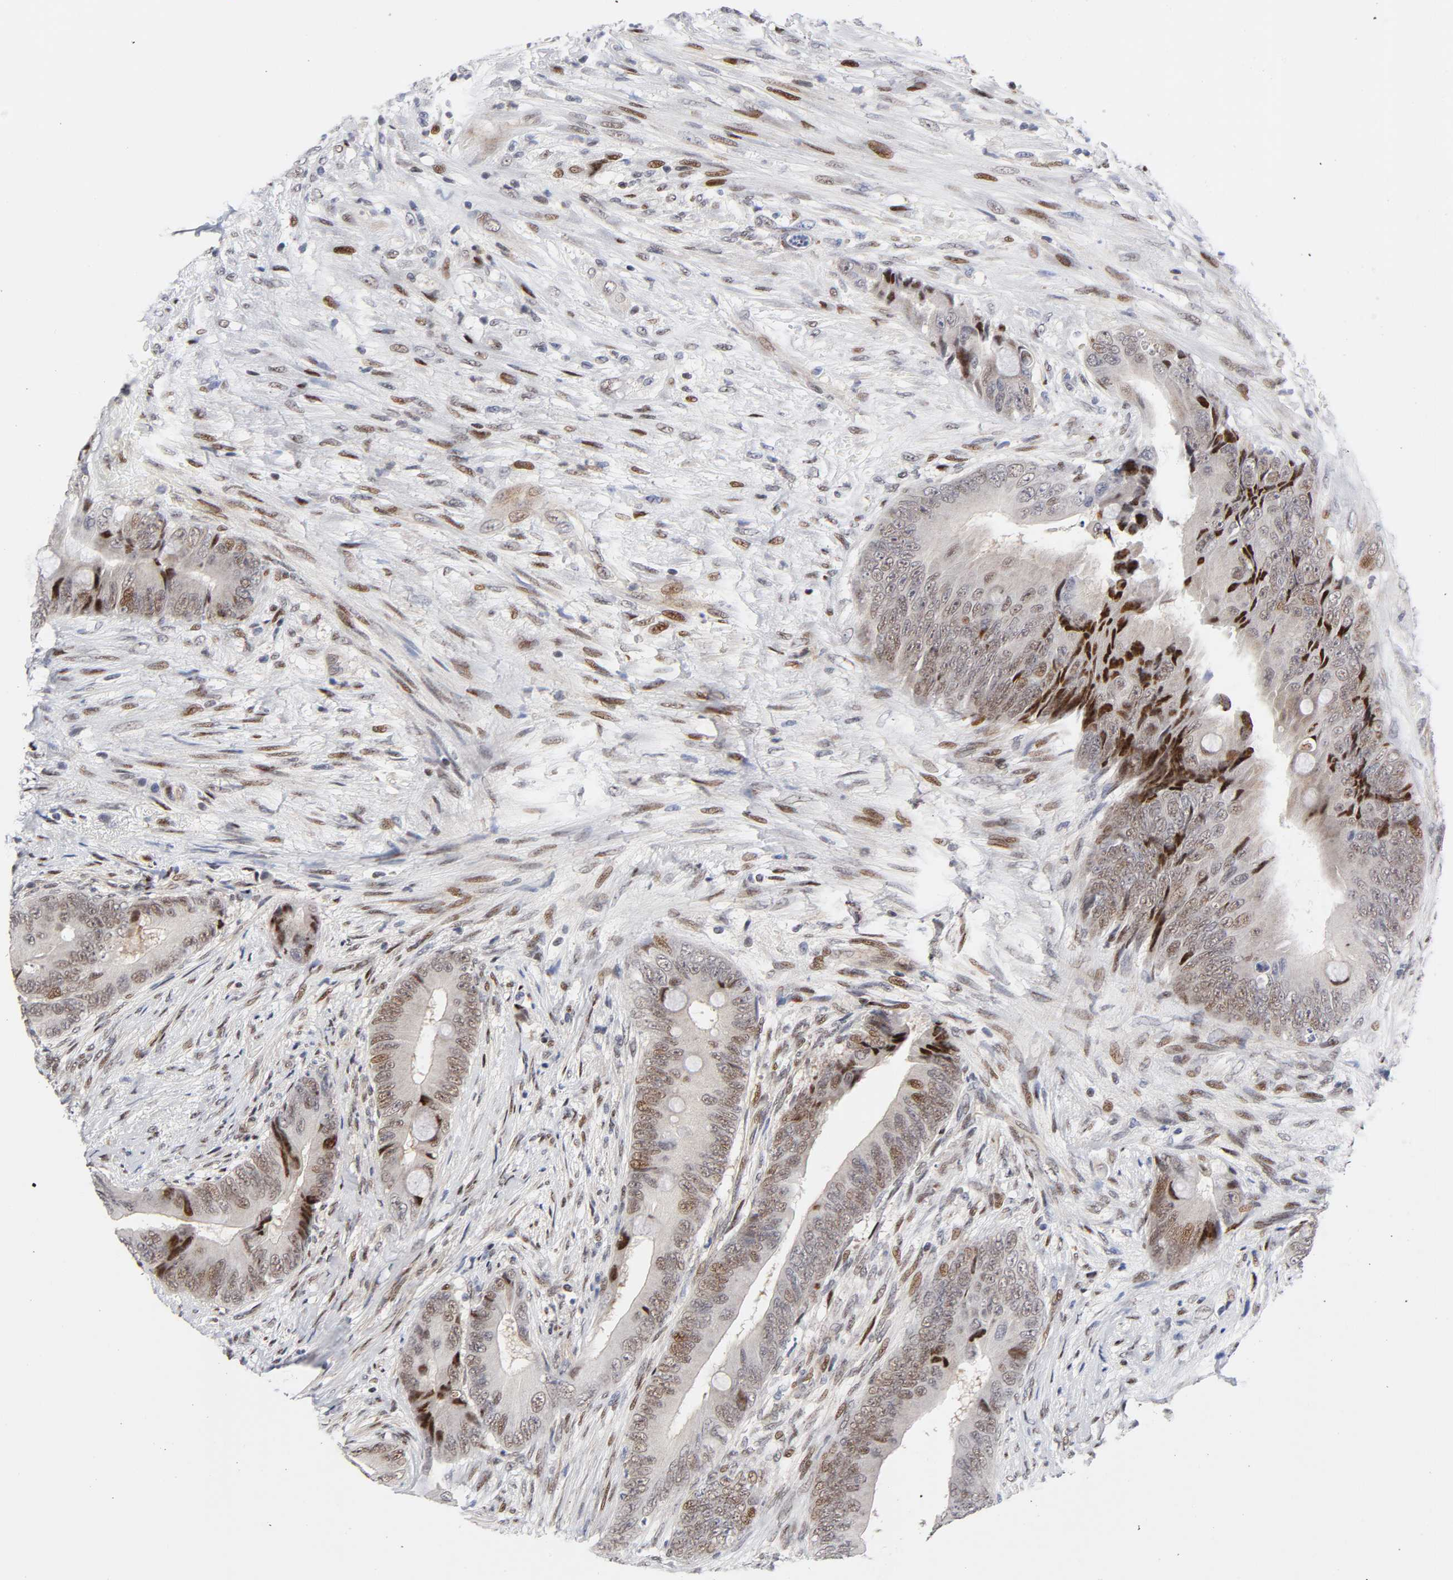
{"staining": {"intensity": "moderate", "quantity": "25%-75%", "location": "nuclear"}, "tissue": "colorectal cancer", "cell_type": "Tumor cells", "image_type": "cancer", "snomed": [{"axis": "morphology", "description": "Adenocarcinoma, NOS"}, {"axis": "topography", "description": "Rectum"}], "caption": "Human colorectal adenocarcinoma stained for a protein (brown) displays moderate nuclear positive staining in about 25%-75% of tumor cells.", "gene": "STK38", "patient": {"sex": "female", "age": 77}}